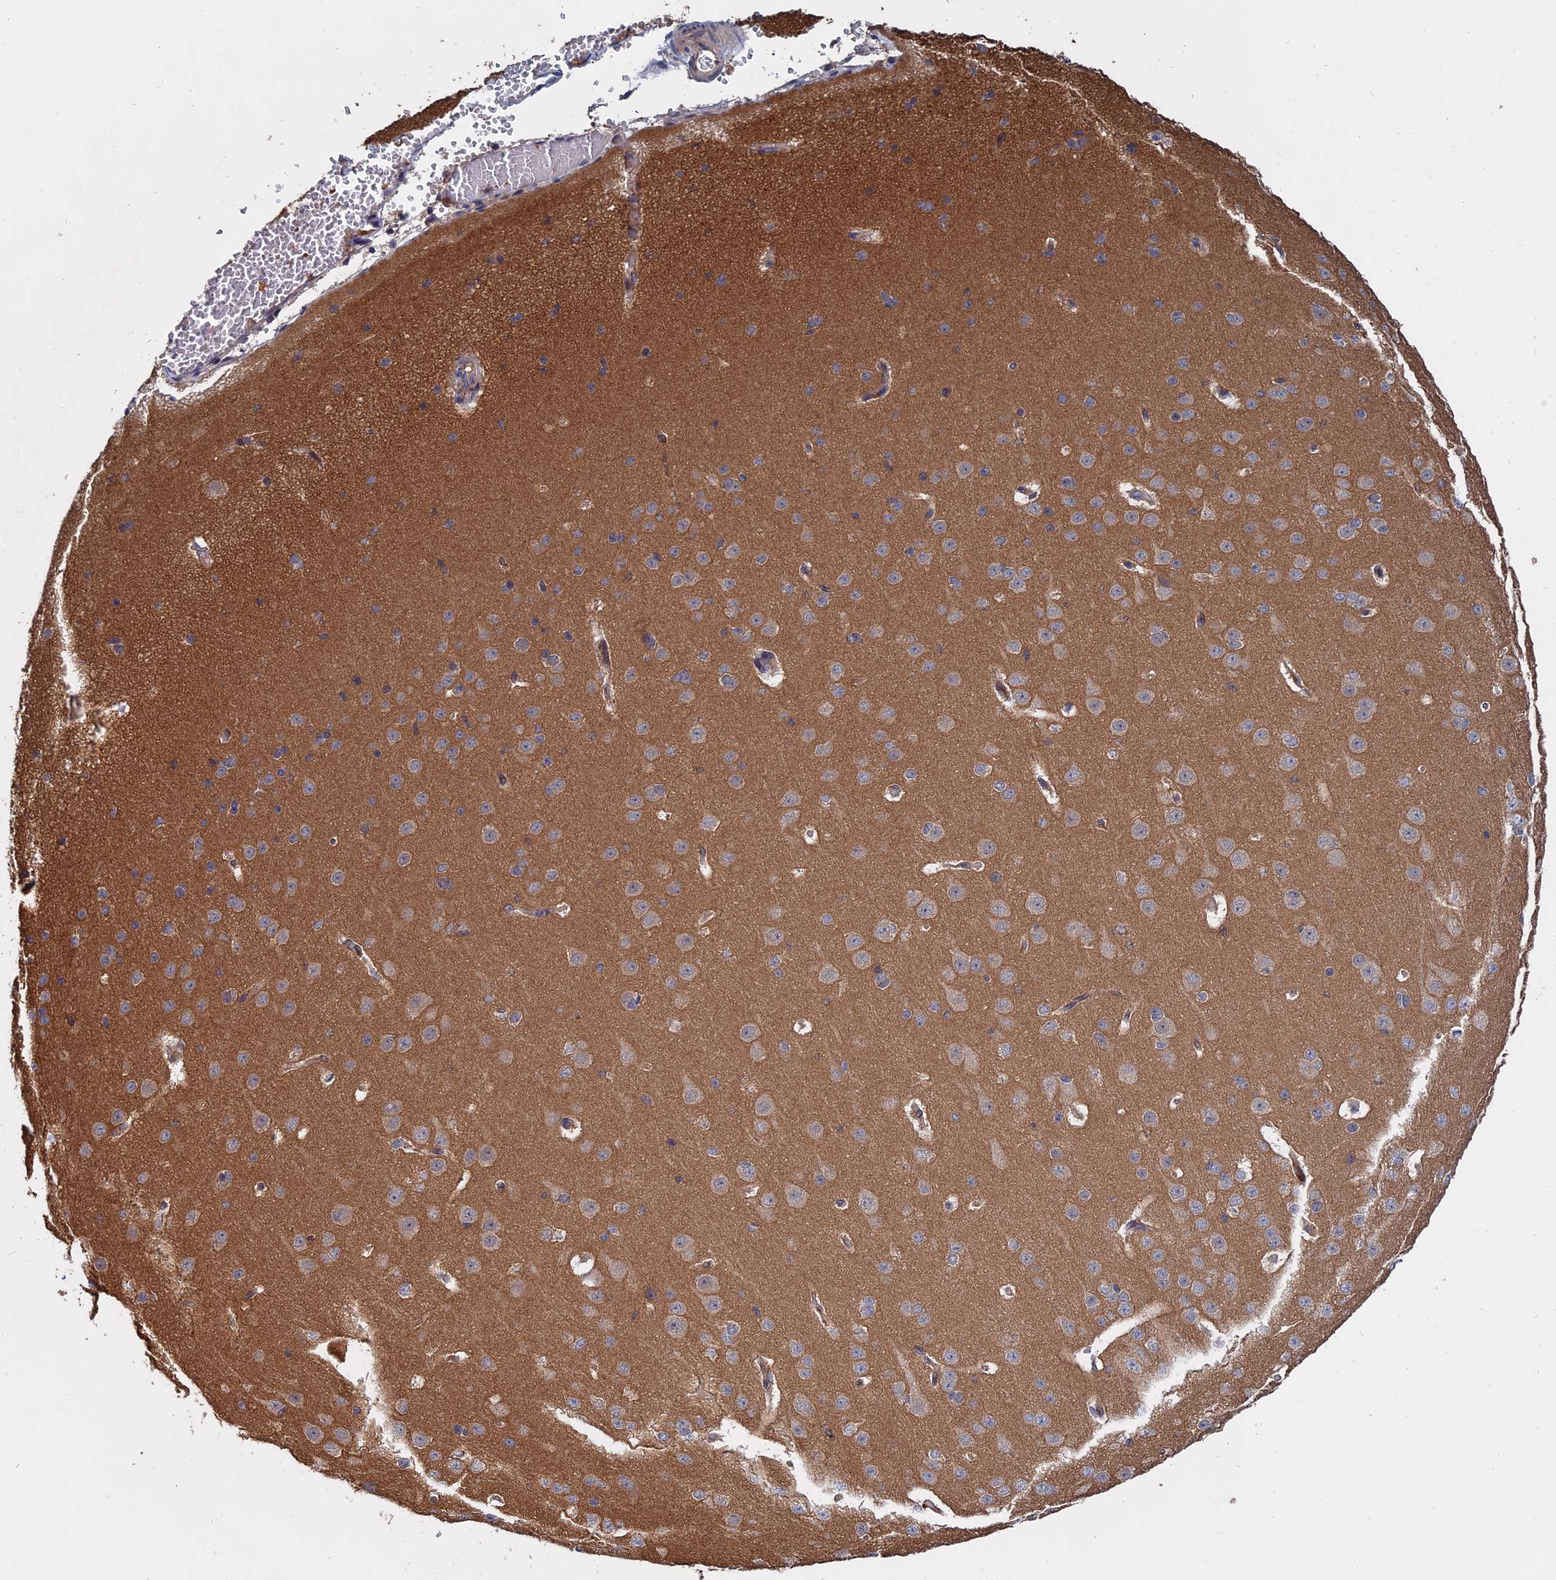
{"staining": {"intensity": "weak", "quantity": "25%-75%", "location": "cytoplasmic/membranous"}, "tissue": "cerebral cortex", "cell_type": "Endothelial cells", "image_type": "normal", "snomed": [{"axis": "morphology", "description": "Normal tissue, NOS"}, {"axis": "morphology", "description": "Developmental malformation"}, {"axis": "topography", "description": "Cerebral cortex"}], "caption": "Approximately 25%-75% of endothelial cells in benign cerebral cortex display weak cytoplasmic/membranous protein expression as visualized by brown immunohistochemical staining.", "gene": "TRAPPC2L", "patient": {"sex": "female", "age": 30}}